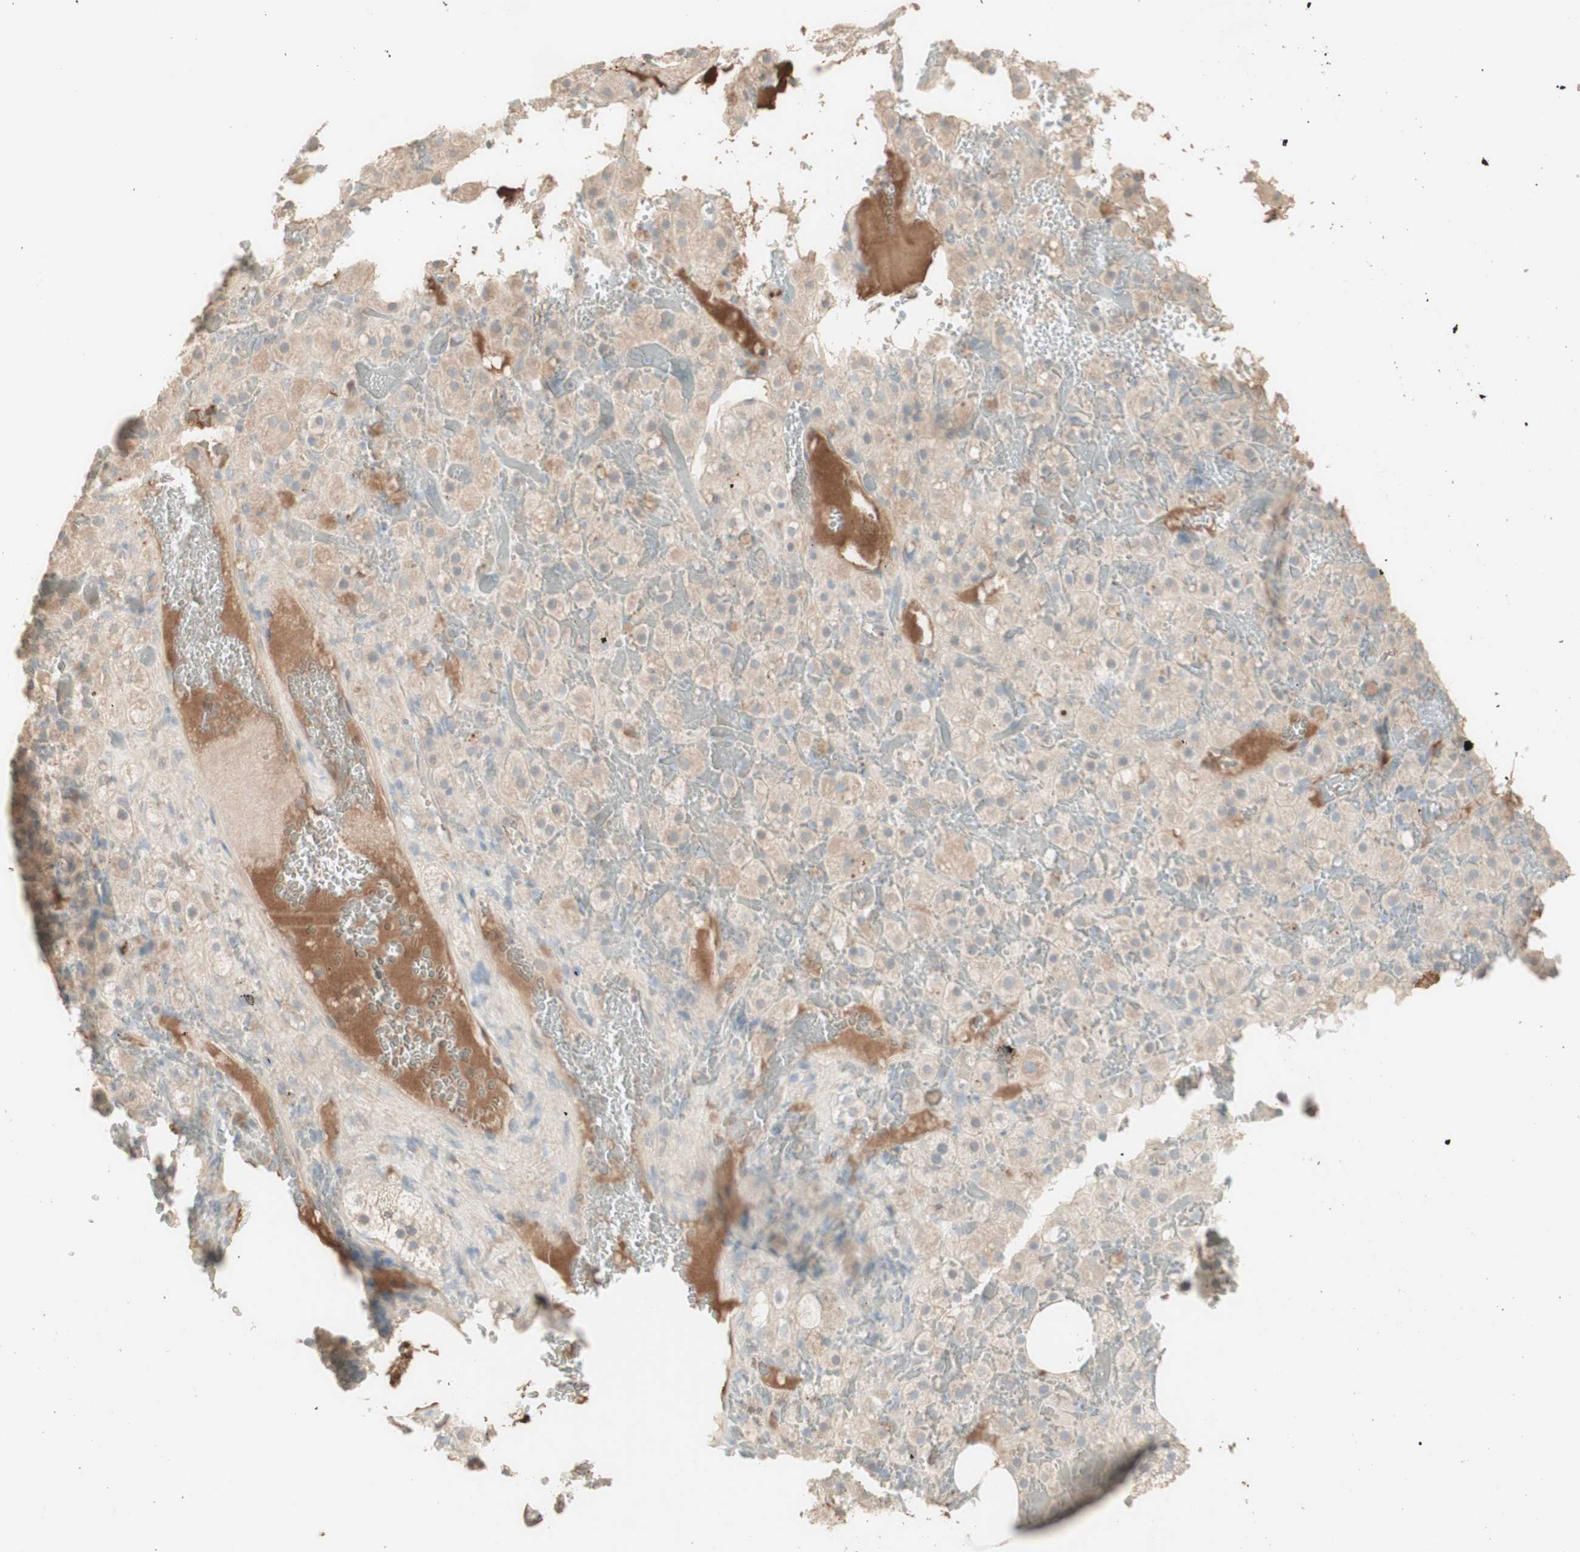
{"staining": {"intensity": "weak", "quantity": ">75%", "location": "cytoplasmic/membranous"}, "tissue": "adrenal gland", "cell_type": "Glandular cells", "image_type": "normal", "snomed": [{"axis": "morphology", "description": "Normal tissue, NOS"}, {"axis": "topography", "description": "Adrenal gland"}], "caption": "Adrenal gland stained with a protein marker shows weak staining in glandular cells.", "gene": "IFNG", "patient": {"sex": "female", "age": 59}}